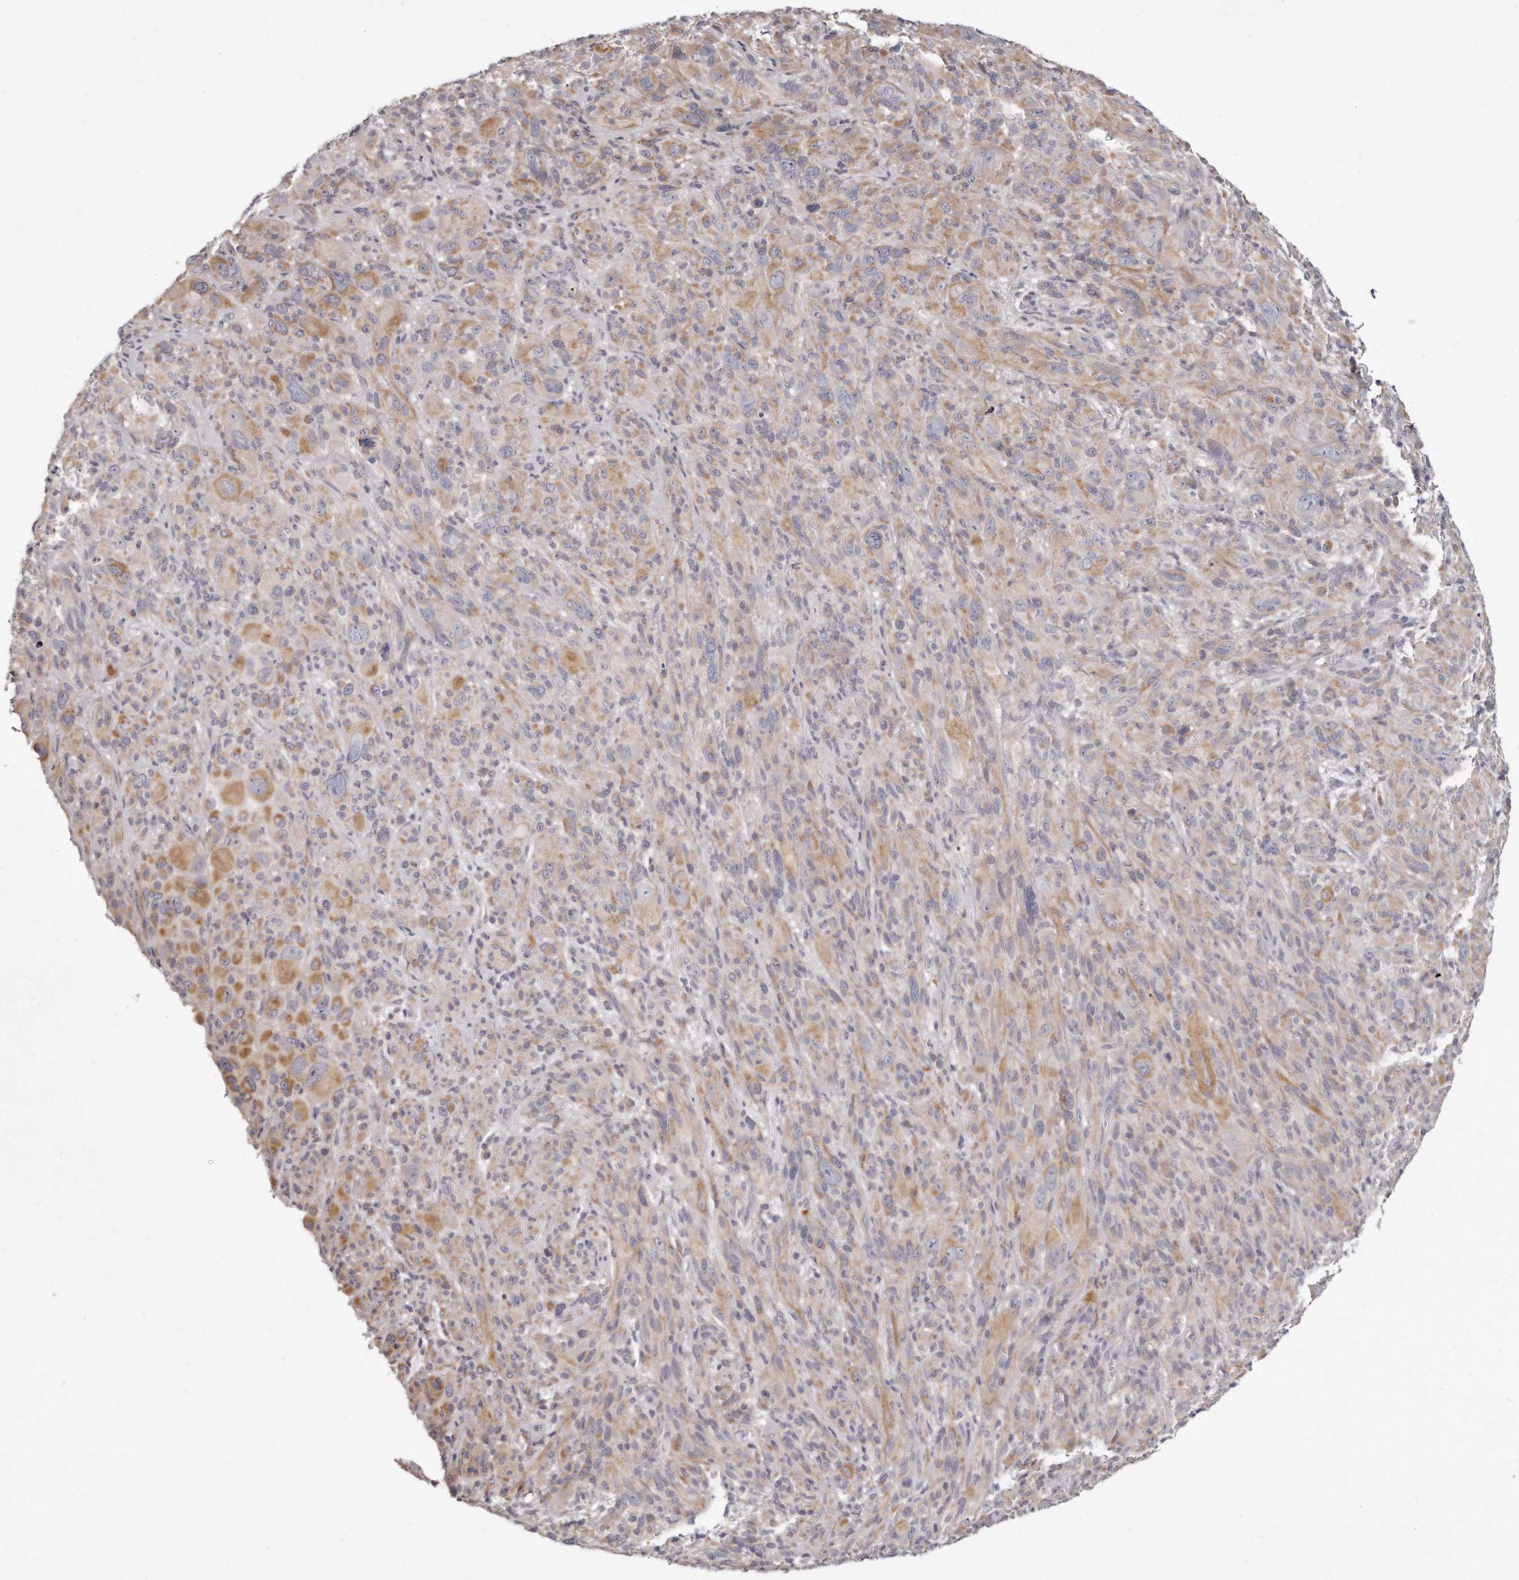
{"staining": {"intensity": "moderate", "quantity": "25%-75%", "location": "cytoplasmic/membranous"}, "tissue": "melanoma", "cell_type": "Tumor cells", "image_type": "cancer", "snomed": [{"axis": "morphology", "description": "Malignant melanoma, NOS"}, {"axis": "topography", "description": "Skin of head"}], "caption": "Melanoma tissue shows moderate cytoplasmic/membranous positivity in approximately 25%-75% of tumor cells, visualized by immunohistochemistry.", "gene": "TTLL4", "patient": {"sex": "male", "age": 96}}